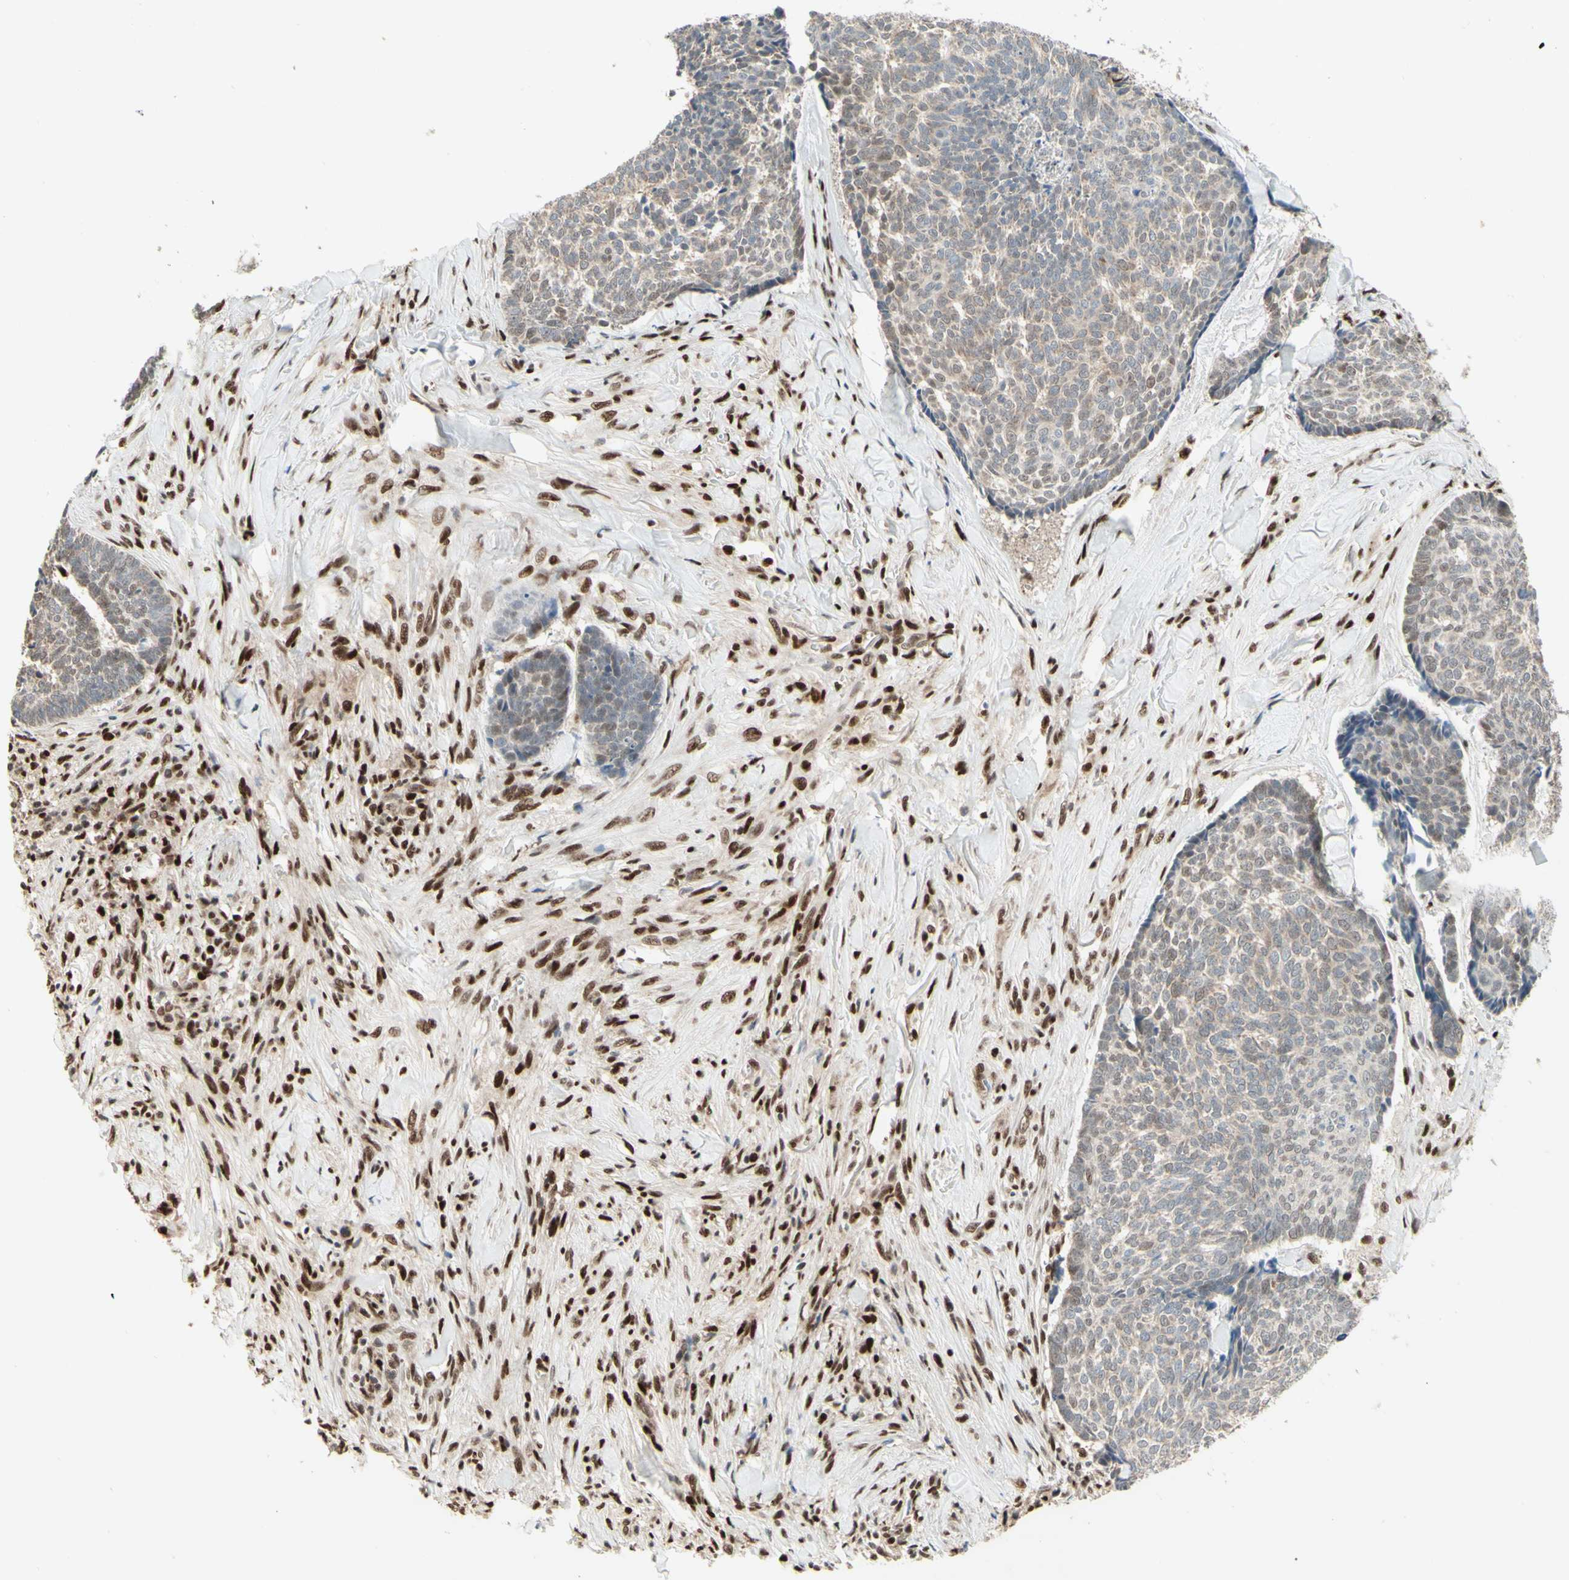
{"staining": {"intensity": "weak", "quantity": ">75%", "location": "cytoplasmic/membranous"}, "tissue": "skin cancer", "cell_type": "Tumor cells", "image_type": "cancer", "snomed": [{"axis": "morphology", "description": "Basal cell carcinoma"}, {"axis": "topography", "description": "Skin"}], "caption": "Immunohistochemical staining of human skin cancer displays low levels of weak cytoplasmic/membranous protein staining in approximately >75% of tumor cells.", "gene": "NR3C1", "patient": {"sex": "male", "age": 84}}